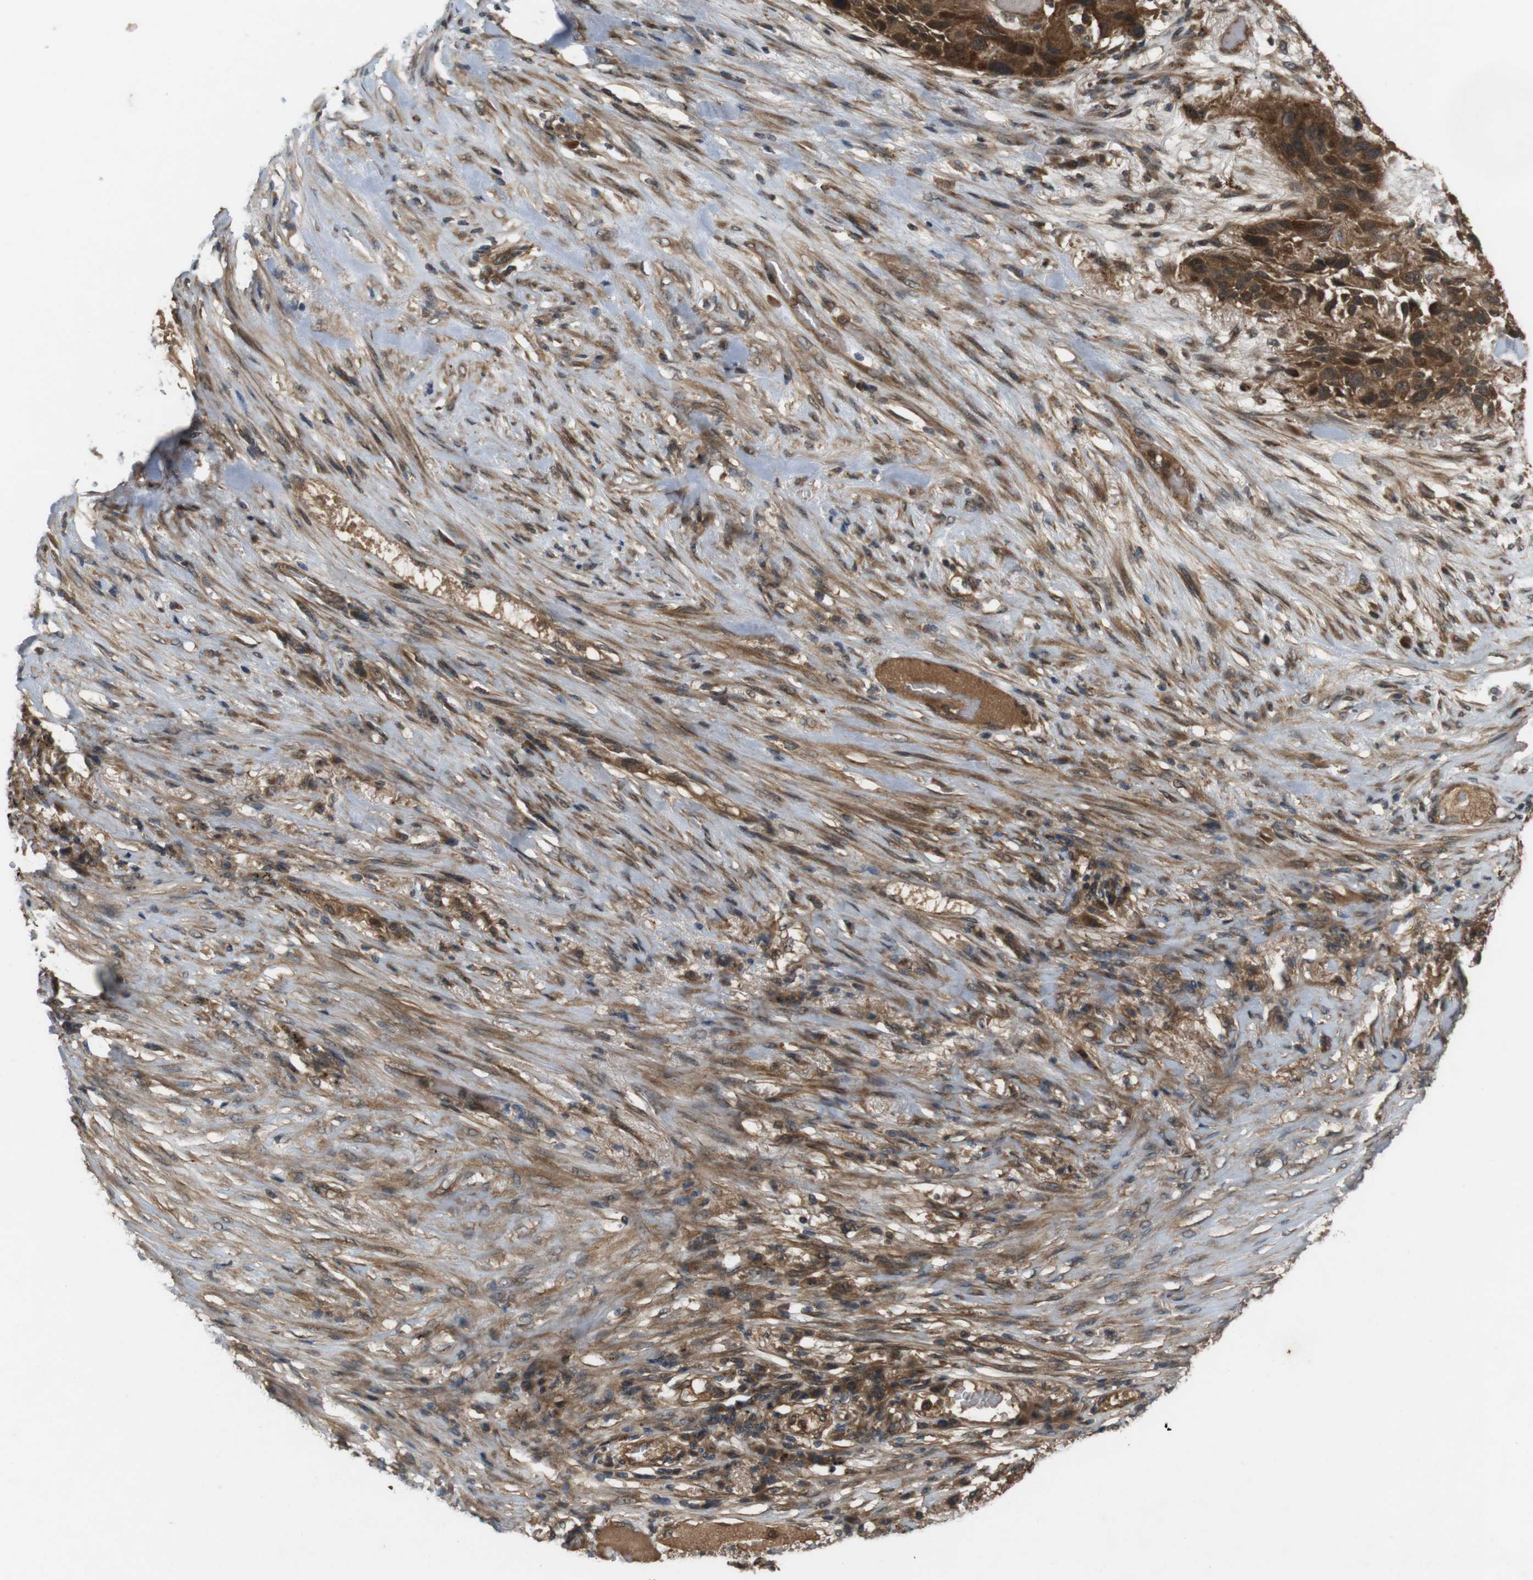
{"staining": {"intensity": "moderate", "quantity": ">75%", "location": "cytoplasmic/membranous"}, "tissue": "lung cancer", "cell_type": "Tumor cells", "image_type": "cancer", "snomed": [{"axis": "morphology", "description": "Squamous cell carcinoma, NOS"}, {"axis": "topography", "description": "Lung"}], "caption": "High-power microscopy captured an IHC histopathology image of lung cancer (squamous cell carcinoma), revealing moderate cytoplasmic/membranous staining in approximately >75% of tumor cells. Using DAB (brown) and hematoxylin (blue) stains, captured at high magnification using brightfield microscopy.", "gene": "NFKBIE", "patient": {"sex": "male", "age": 57}}